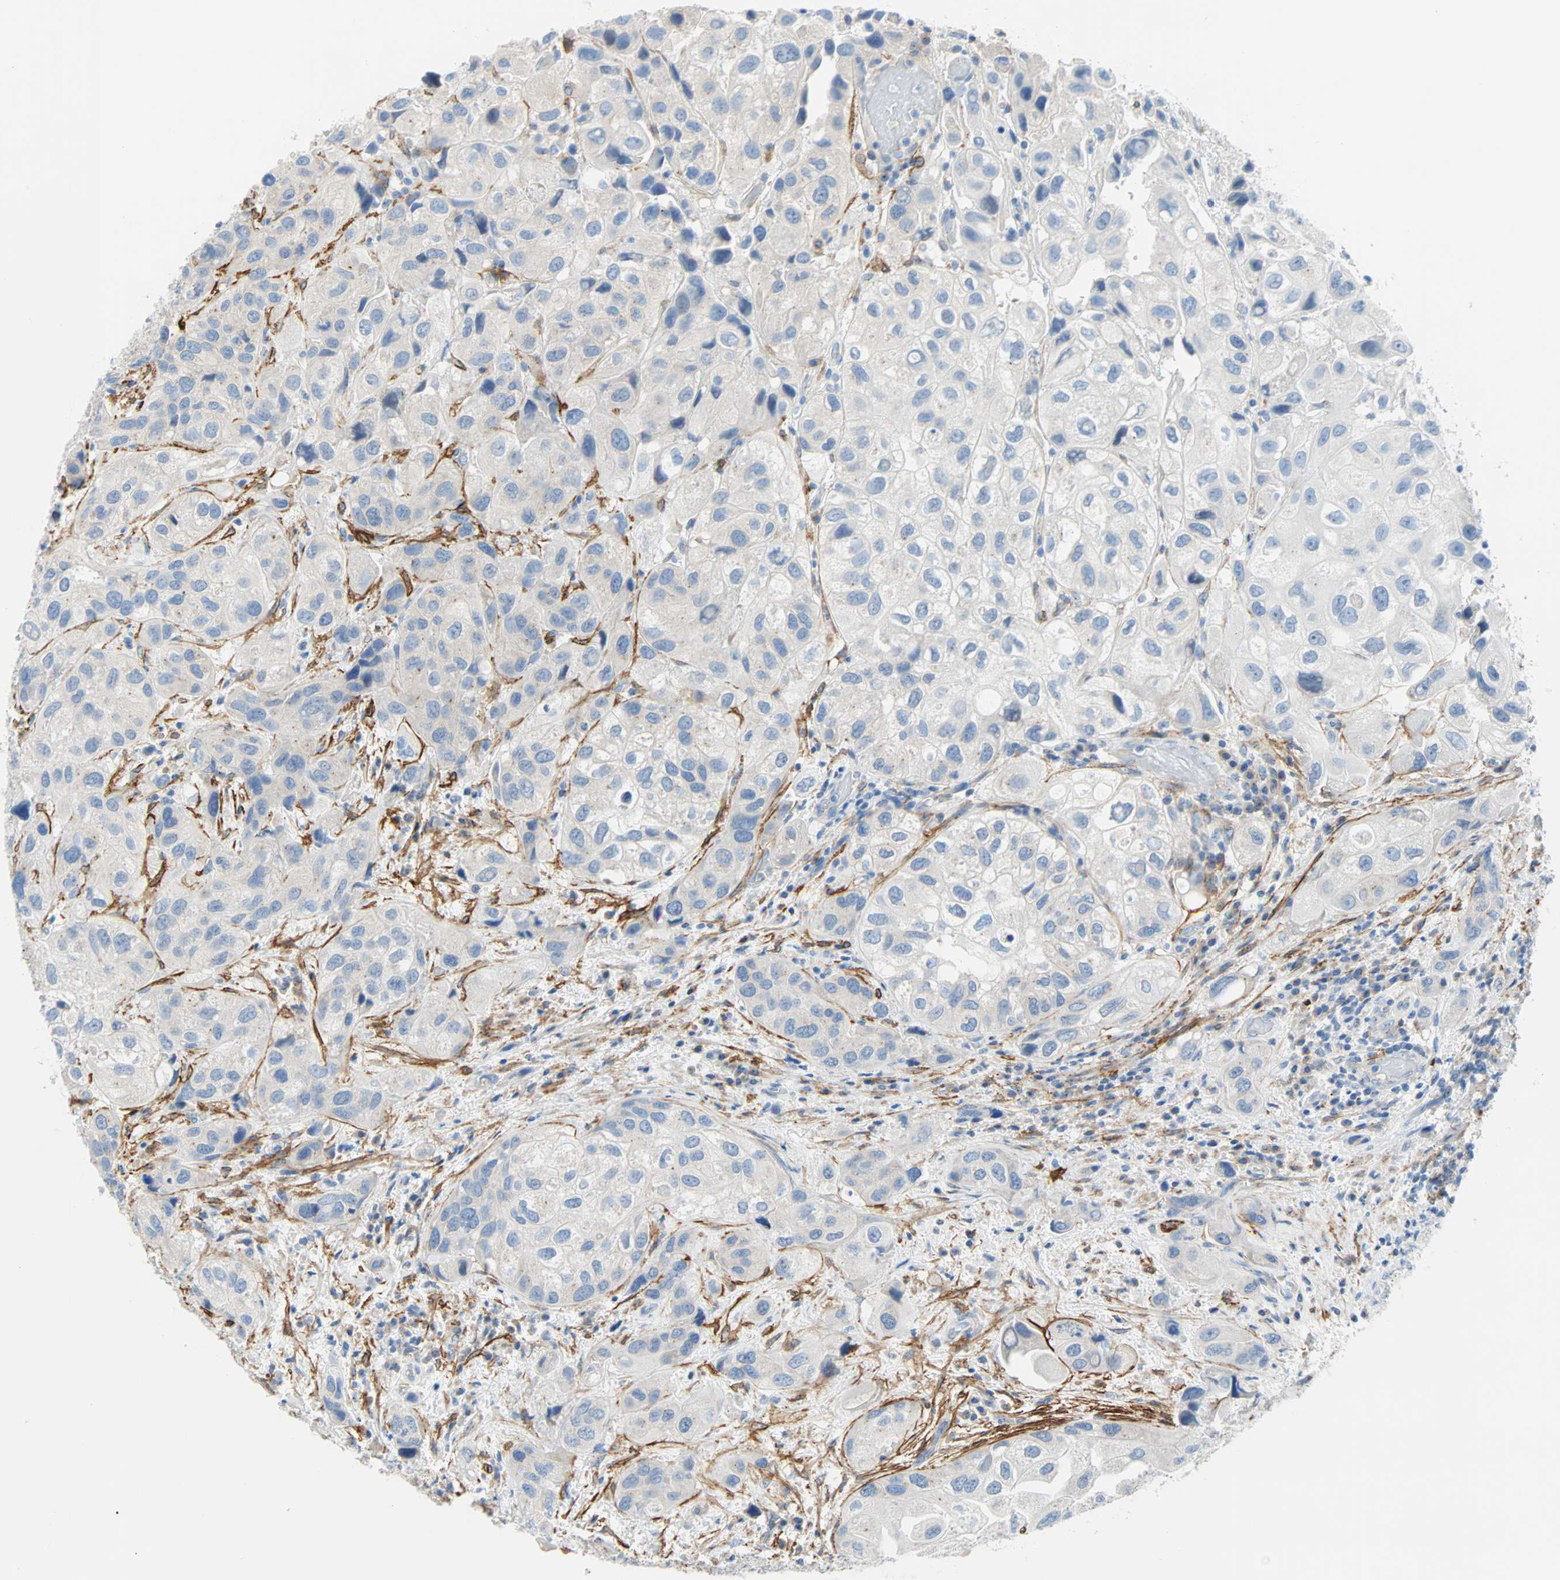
{"staining": {"intensity": "negative", "quantity": "none", "location": "none"}, "tissue": "urothelial cancer", "cell_type": "Tumor cells", "image_type": "cancer", "snomed": [{"axis": "morphology", "description": "Urothelial carcinoma, High grade"}, {"axis": "topography", "description": "Urinary bladder"}], "caption": "This is a image of IHC staining of urothelial cancer, which shows no positivity in tumor cells. Nuclei are stained in blue.", "gene": "PDPN", "patient": {"sex": "female", "age": 64}}